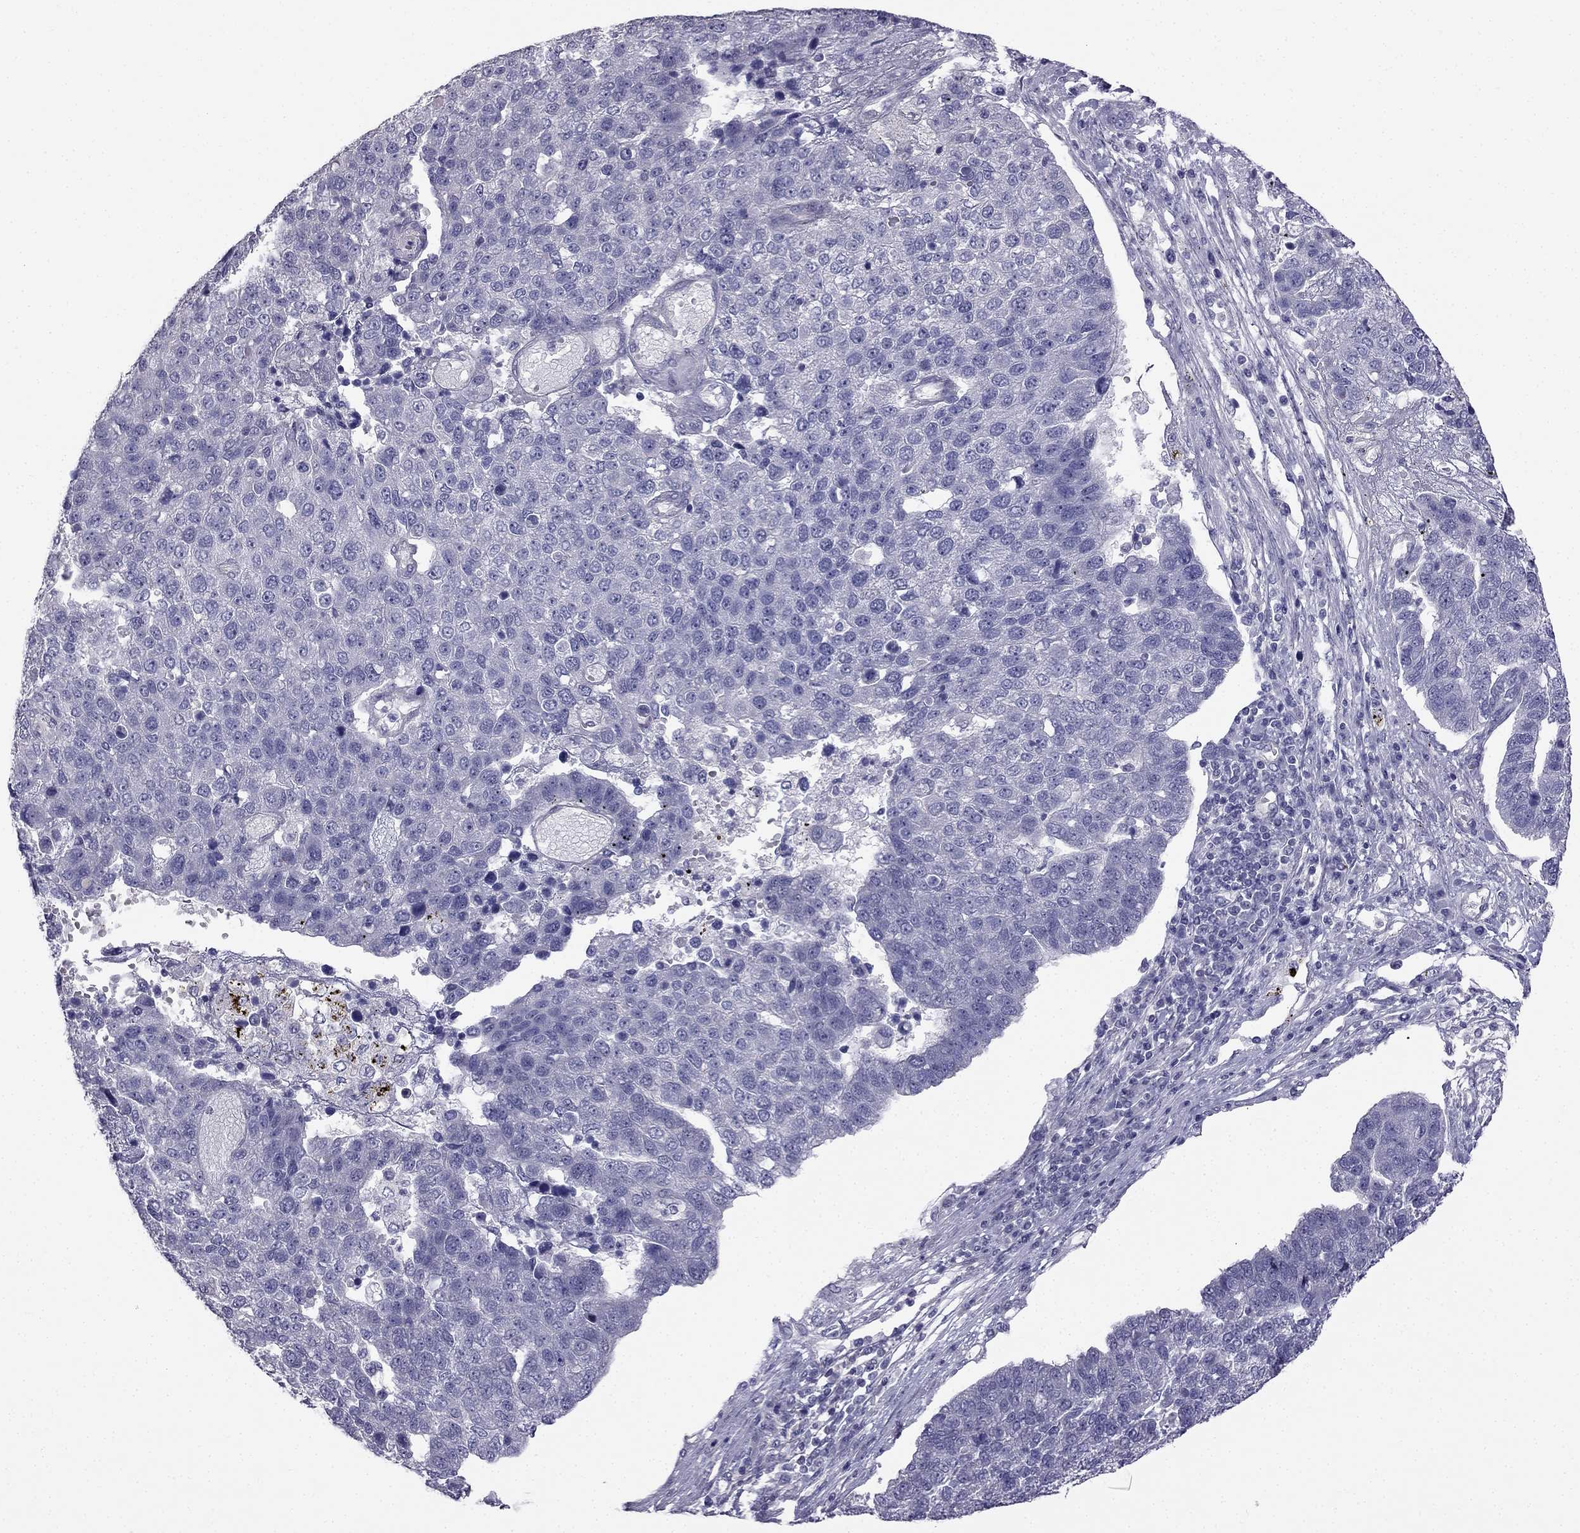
{"staining": {"intensity": "negative", "quantity": "none", "location": "none"}, "tissue": "pancreatic cancer", "cell_type": "Tumor cells", "image_type": "cancer", "snomed": [{"axis": "morphology", "description": "Adenocarcinoma, NOS"}, {"axis": "topography", "description": "Pancreas"}], "caption": "Immunohistochemistry (IHC) histopathology image of pancreatic cancer (adenocarcinoma) stained for a protein (brown), which reveals no staining in tumor cells.", "gene": "HSFX1", "patient": {"sex": "female", "age": 61}}